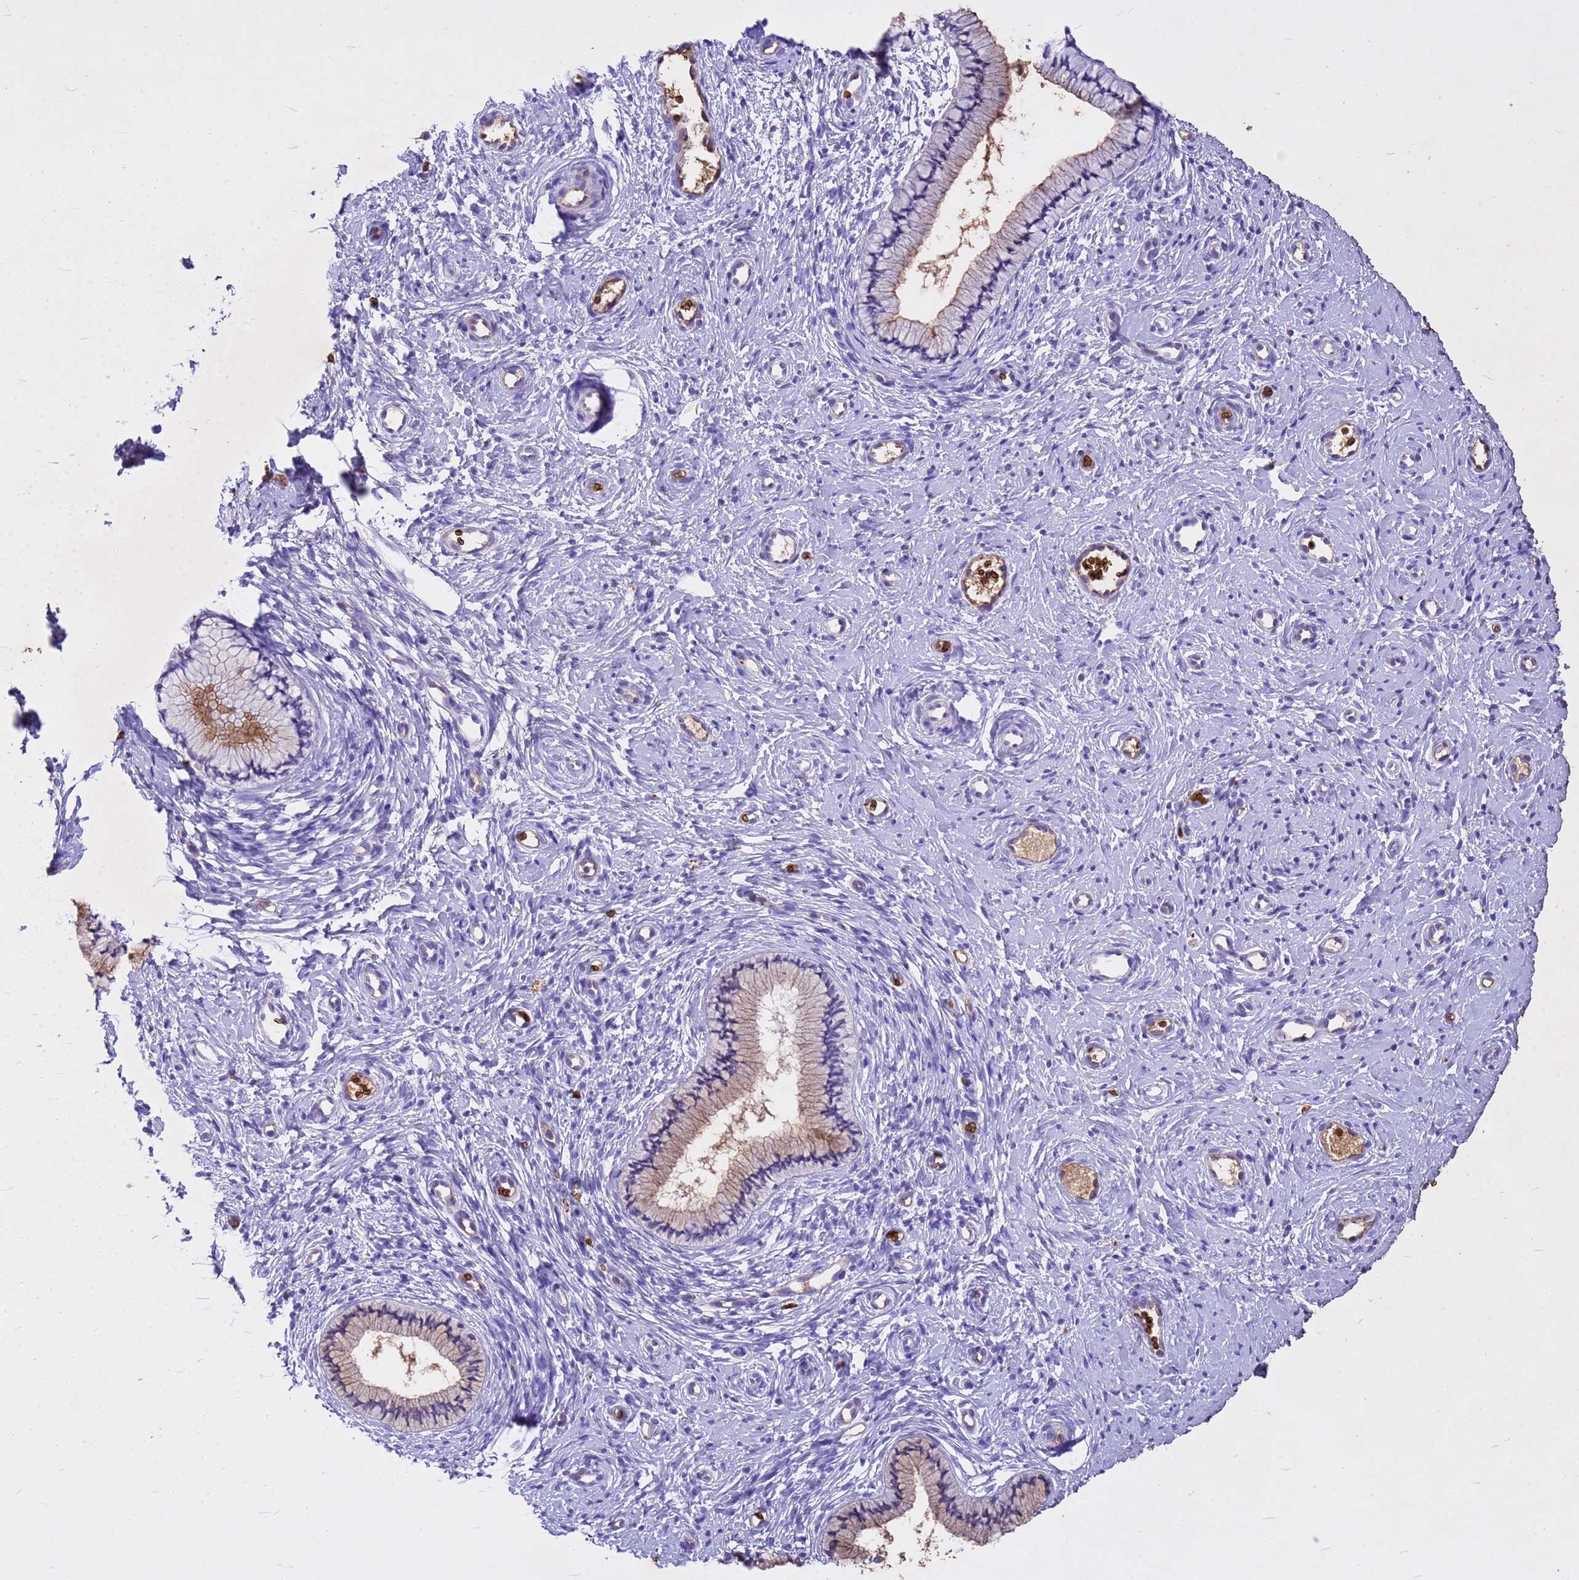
{"staining": {"intensity": "weak", "quantity": "<25%", "location": "cytoplasmic/membranous"}, "tissue": "cervix", "cell_type": "Glandular cells", "image_type": "normal", "snomed": [{"axis": "morphology", "description": "Normal tissue, NOS"}, {"axis": "topography", "description": "Cervix"}], "caption": "DAB immunohistochemical staining of benign human cervix demonstrates no significant staining in glandular cells. The staining was performed using DAB to visualize the protein expression in brown, while the nuclei were stained in blue with hematoxylin (Magnification: 20x).", "gene": "HBA1", "patient": {"sex": "female", "age": 57}}